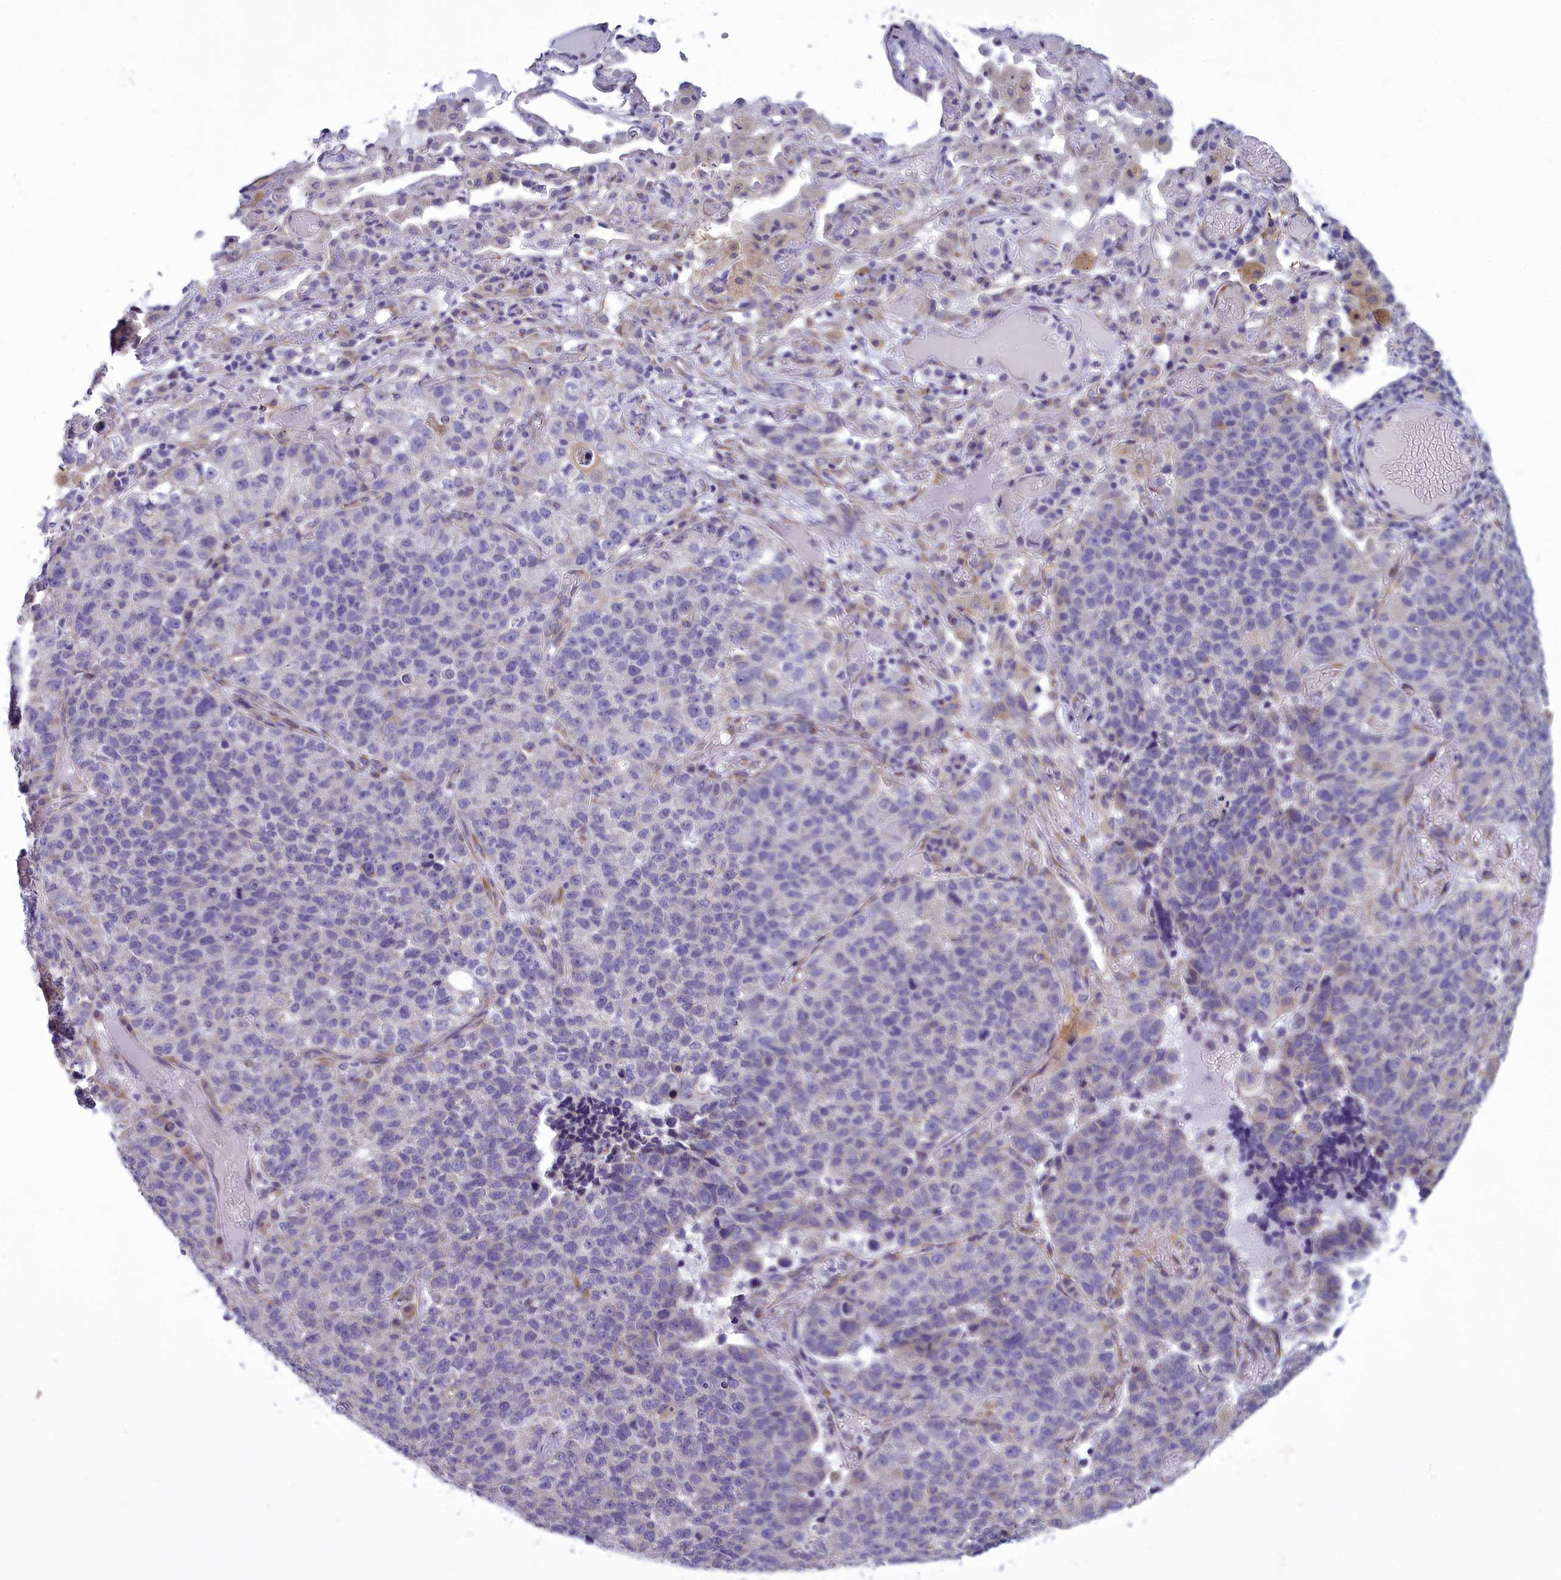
{"staining": {"intensity": "negative", "quantity": "none", "location": "none"}, "tissue": "lung cancer", "cell_type": "Tumor cells", "image_type": "cancer", "snomed": [{"axis": "morphology", "description": "Adenocarcinoma, NOS"}, {"axis": "topography", "description": "Lung"}], "caption": "Immunohistochemistry histopathology image of adenocarcinoma (lung) stained for a protein (brown), which reveals no positivity in tumor cells.", "gene": "CENATAC", "patient": {"sex": "male", "age": 49}}